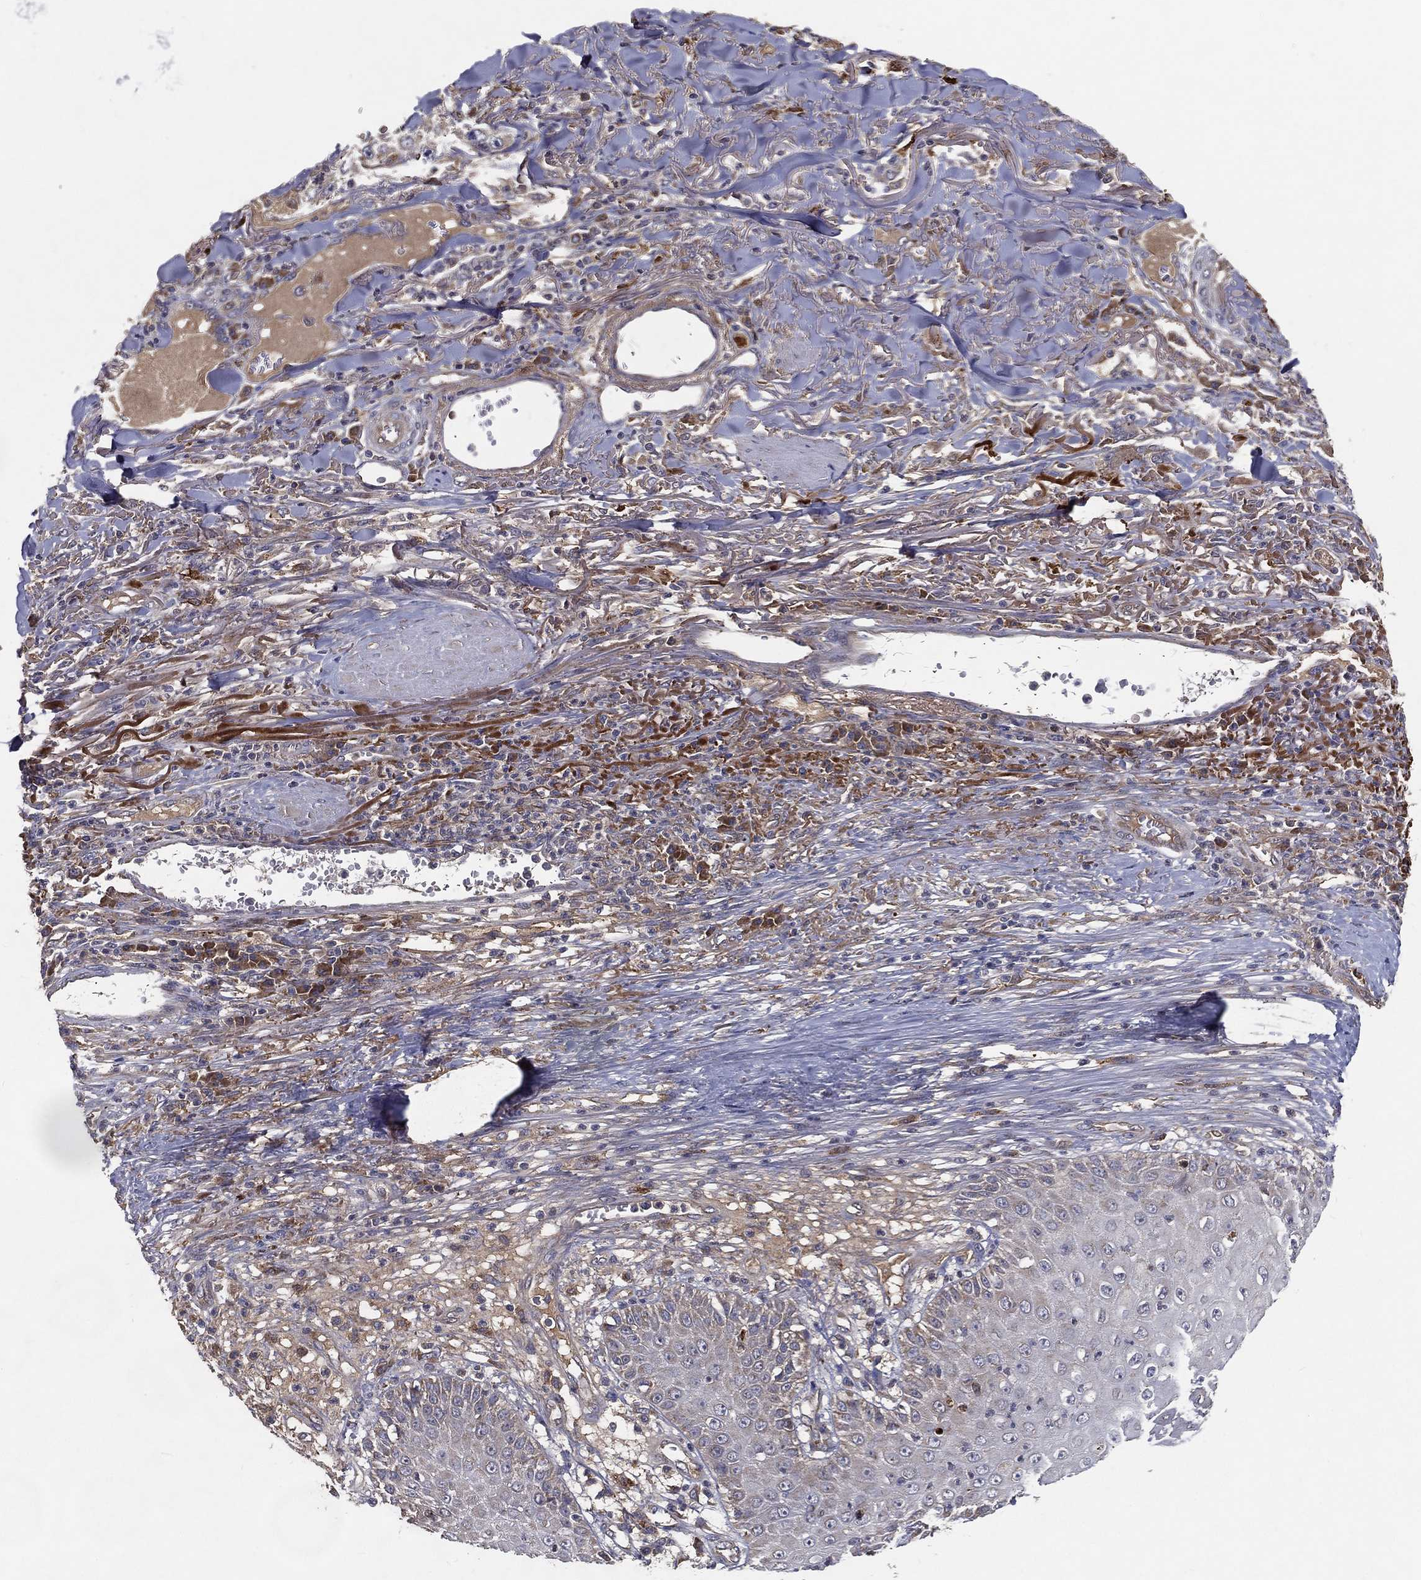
{"staining": {"intensity": "negative", "quantity": "none", "location": "none"}, "tissue": "skin cancer", "cell_type": "Tumor cells", "image_type": "cancer", "snomed": [{"axis": "morphology", "description": "Squamous cell carcinoma, NOS"}, {"axis": "topography", "description": "Skin"}], "caption": "Immunohistochemistry photomicrograph of human squamous cell carcinoma (skin) stained for a protein (brown), which demonstrates no staining in tumor cells. The staining is performed using DAB (3,3'-diaminobenzidine) brown chromogen with nuclei counter-stained in using hematoxylin.", "gene": "MT-ND1", "patient": {"sex": "male", "age": 82}}